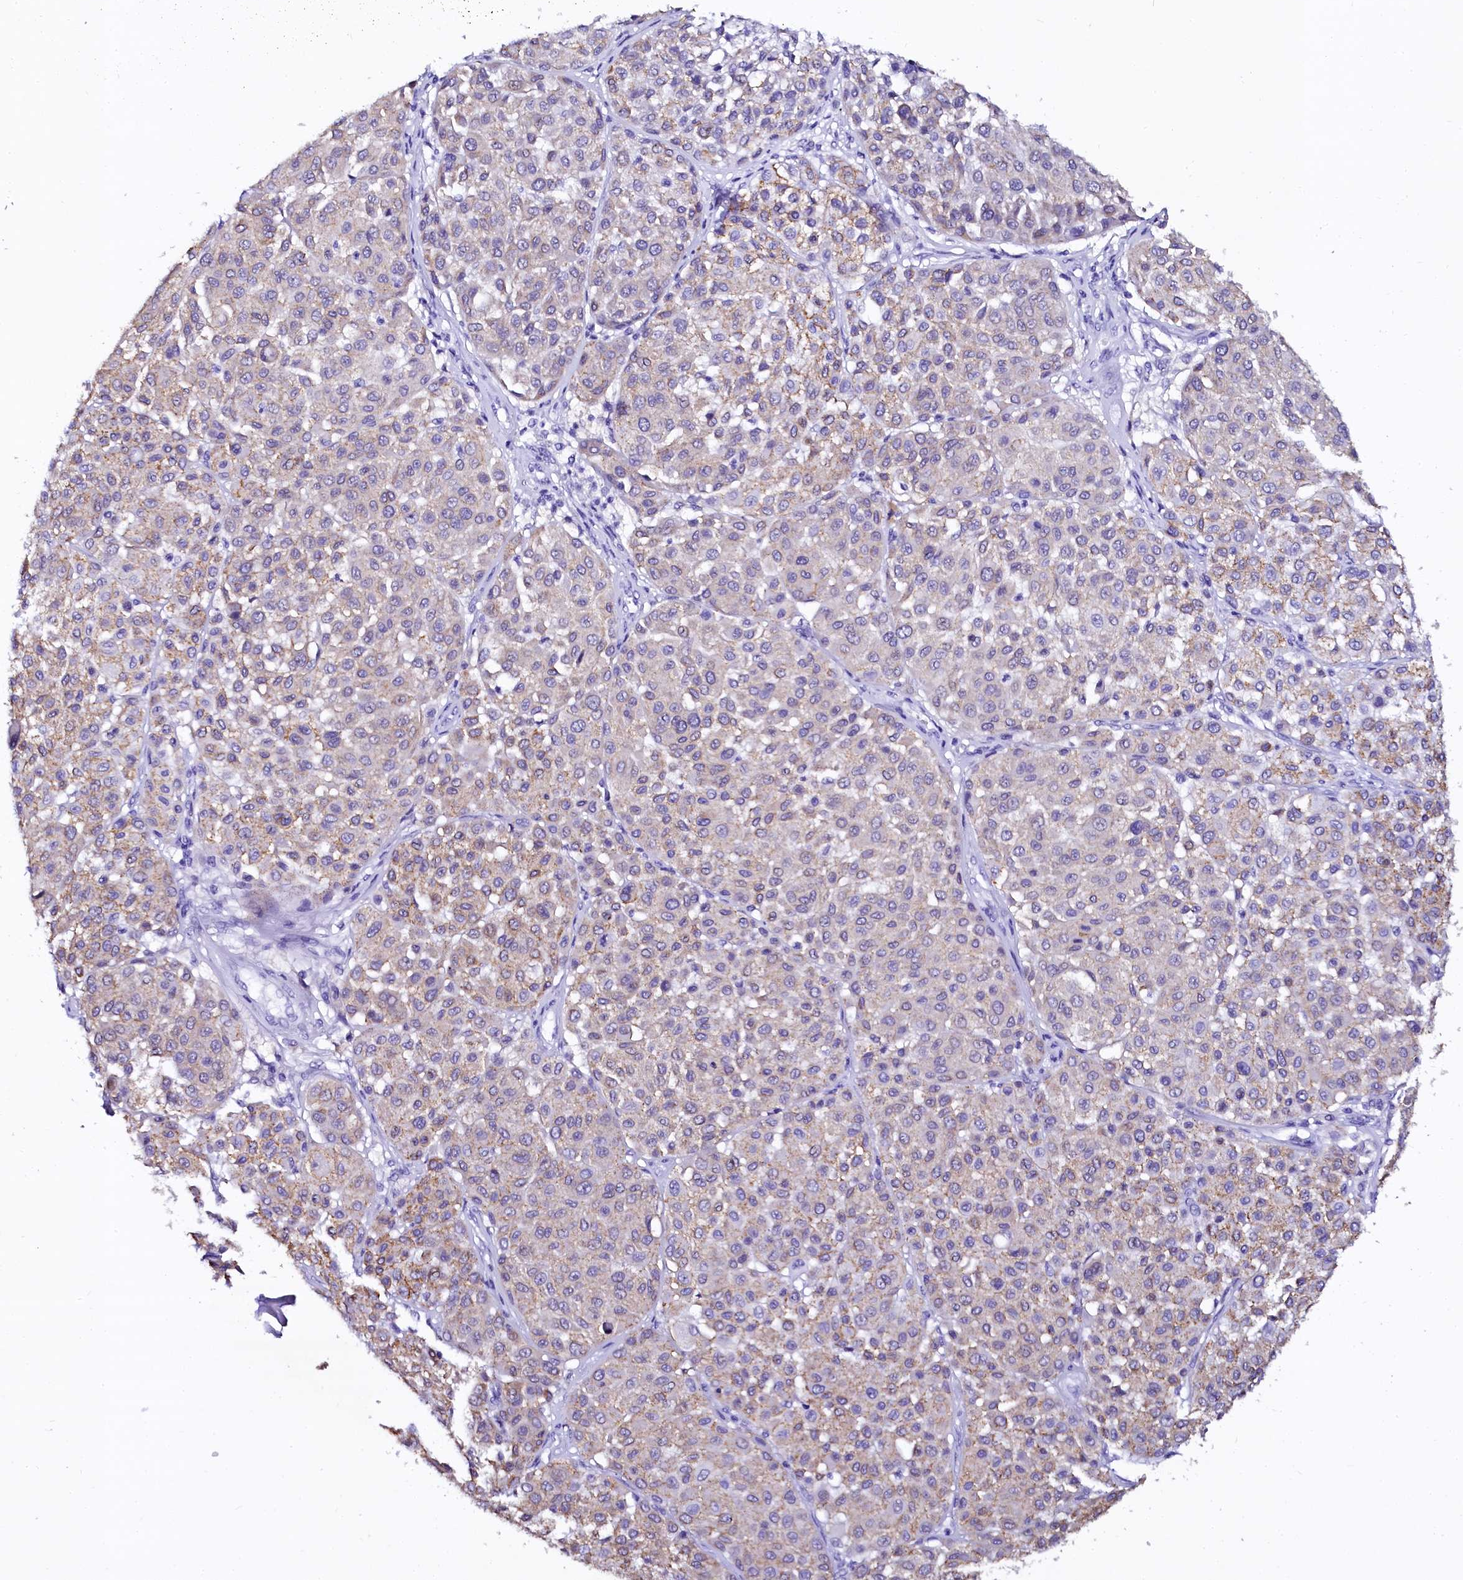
{"staining": {"intensity": "weak", "quantity": "25%-75%", "location": "cytoplasmic/membranous"}, "tissue": "melanoma", "cell_type": "Tumor cells", "image_type": "cancer", "snomed": [{"axis": "morphology", "description": "Malignant melanoma, Metastatic site"}, {"axis": "topography", "description": "Soft tissue"}], "caption": "Immunohistochemistry (IHC) (DAB) staining of malignant melanoma (metastatic site) displays weak cytoplasmic/membranous protein positivity in approximately 25%-75% of tumor cells. (DAB (3,3'-diaminobenzidine) IHC with brightfield microscopy, high magnification).", "gene": "SORD", "patient": {"sex": "male", "age": 41}}